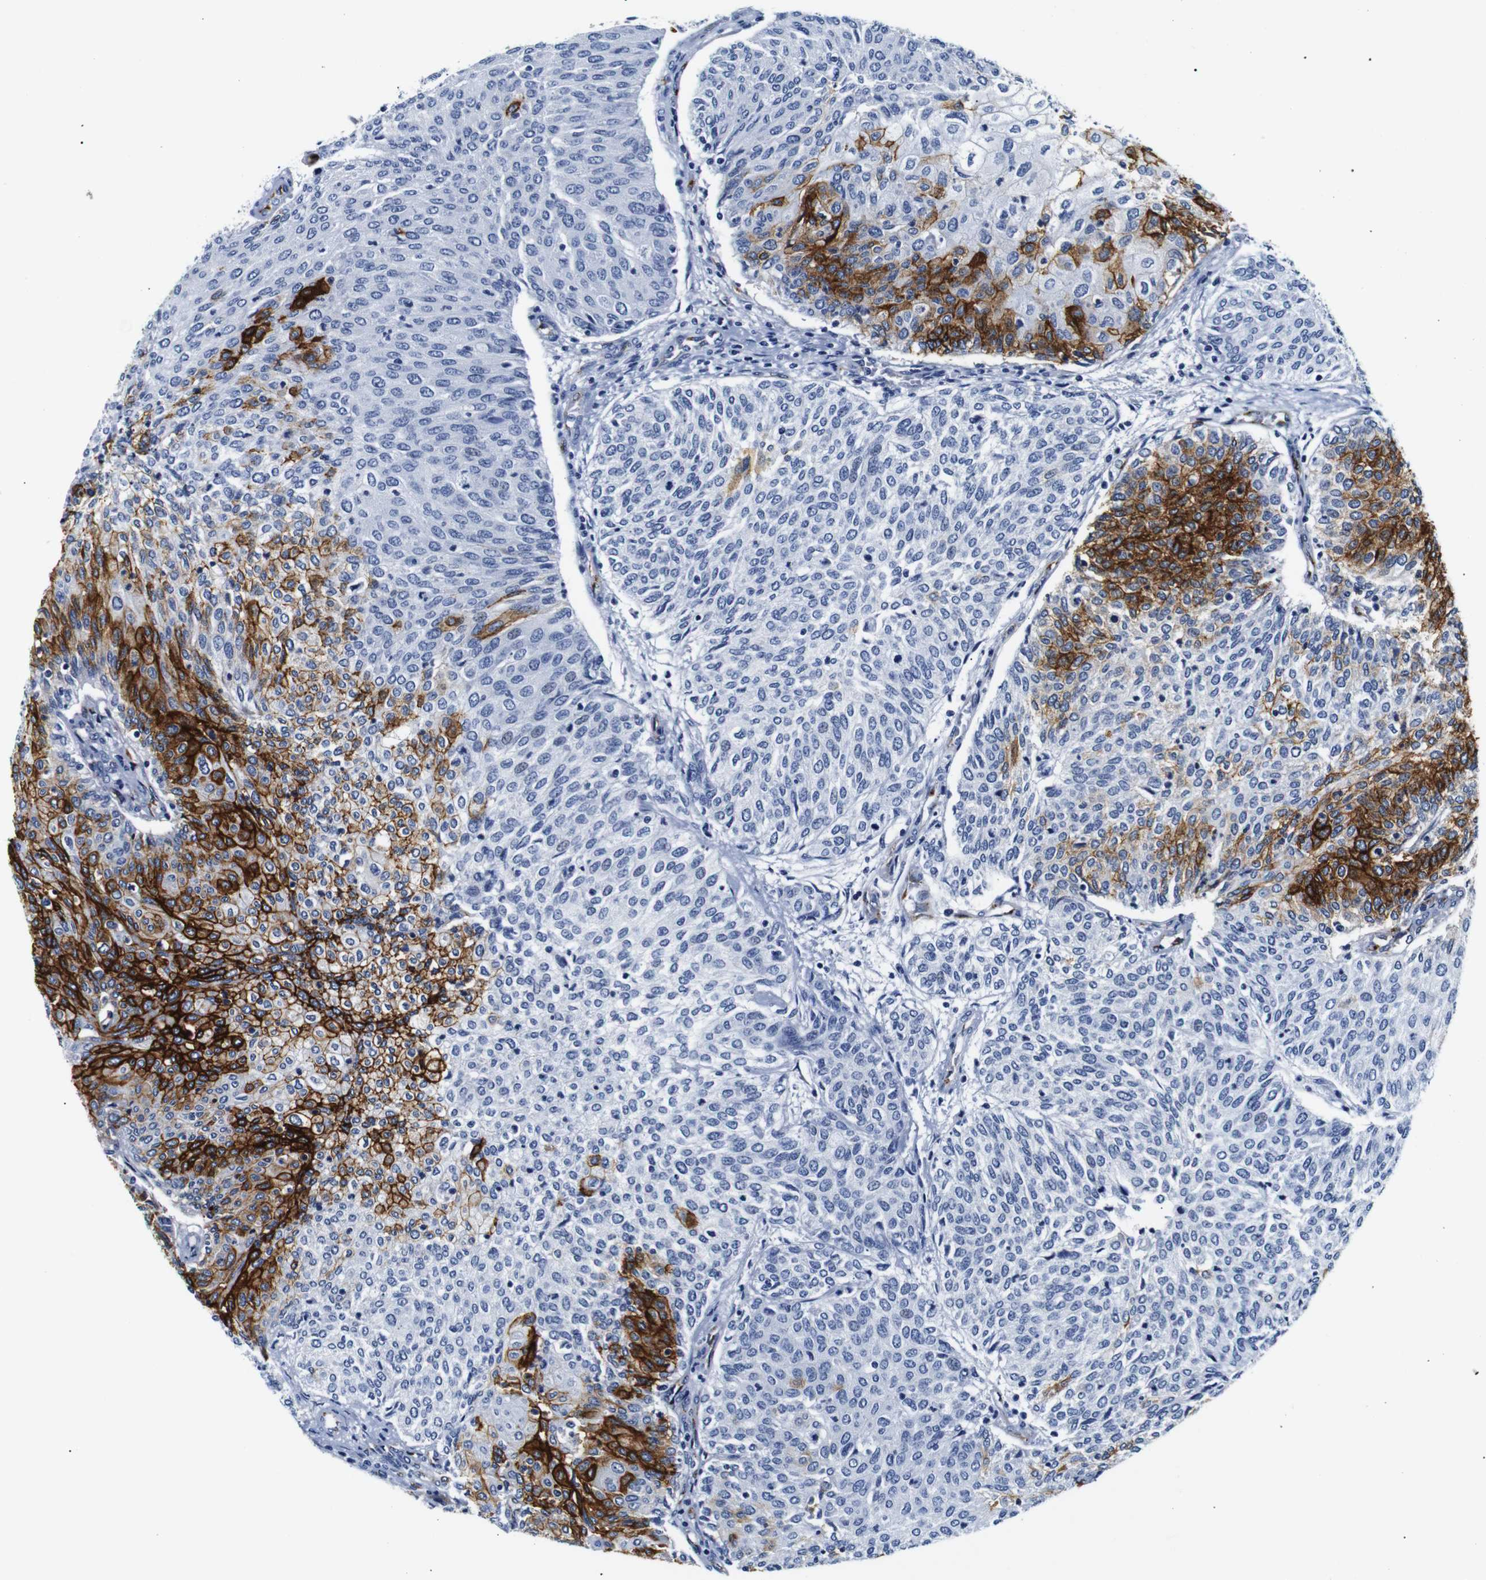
{"staining": {"intensity": "strong", "quantity": "25%-75%", "location": "cytoplasmic/membranous"}, "tissue": "urothelial cancer", "cell_type": "Tumor cells", "image_type": "cancer", "snomed": [{"axis": "morphology", "description": "Urothelial carcinoma, Low grade"}, {"axis": "topography", "description": "Urinary bladder"}], "caption": "High-power microscopy captured an immunohistochemistry micrograph of urothelial cancer, revealing strong cytoplasmic/membranous staining in about 25%-75% of tumor cells. The staining is performed using DAB (3,3'-diaminobenzidine) brown chromogen to label protein expression. The nuclei are counter-stained blue using hematoxylin.", "gene": "MUC4", "patient": {"sex": "female", "age": 79}}